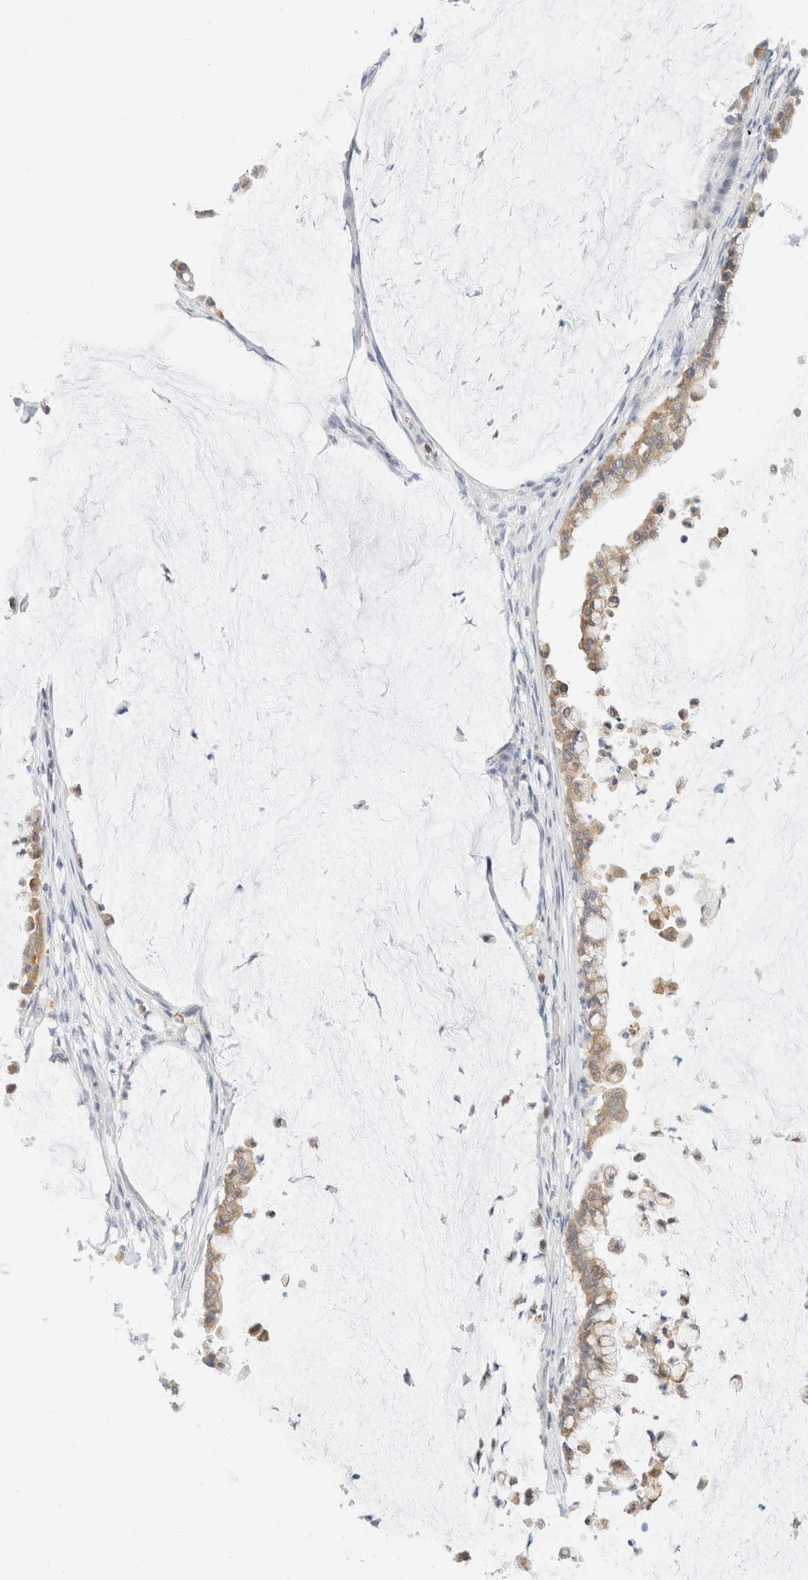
{"staining": {"intensity": "weak", "quantity": ">75%", "location": "cytoplasmic/membranous"}, "tissue": "pancreatic cancer", "cell_type": "Tumor cells", "image_type": "cancer", "snomed": [{"axis": "morphology", "description": "Adenocarcinoma, NOS"}, {"axis": "topography", "description": "Pancreas"}], "caption": "Immunohistochemical staining of adenocarcinoma (pancreatic) displays low levels of weak cytoplasmic/membranous positivity in about >75% of tumor cells.", "gene": "SH3GLB2", "patient": {"sex": "male", "age": 41}}